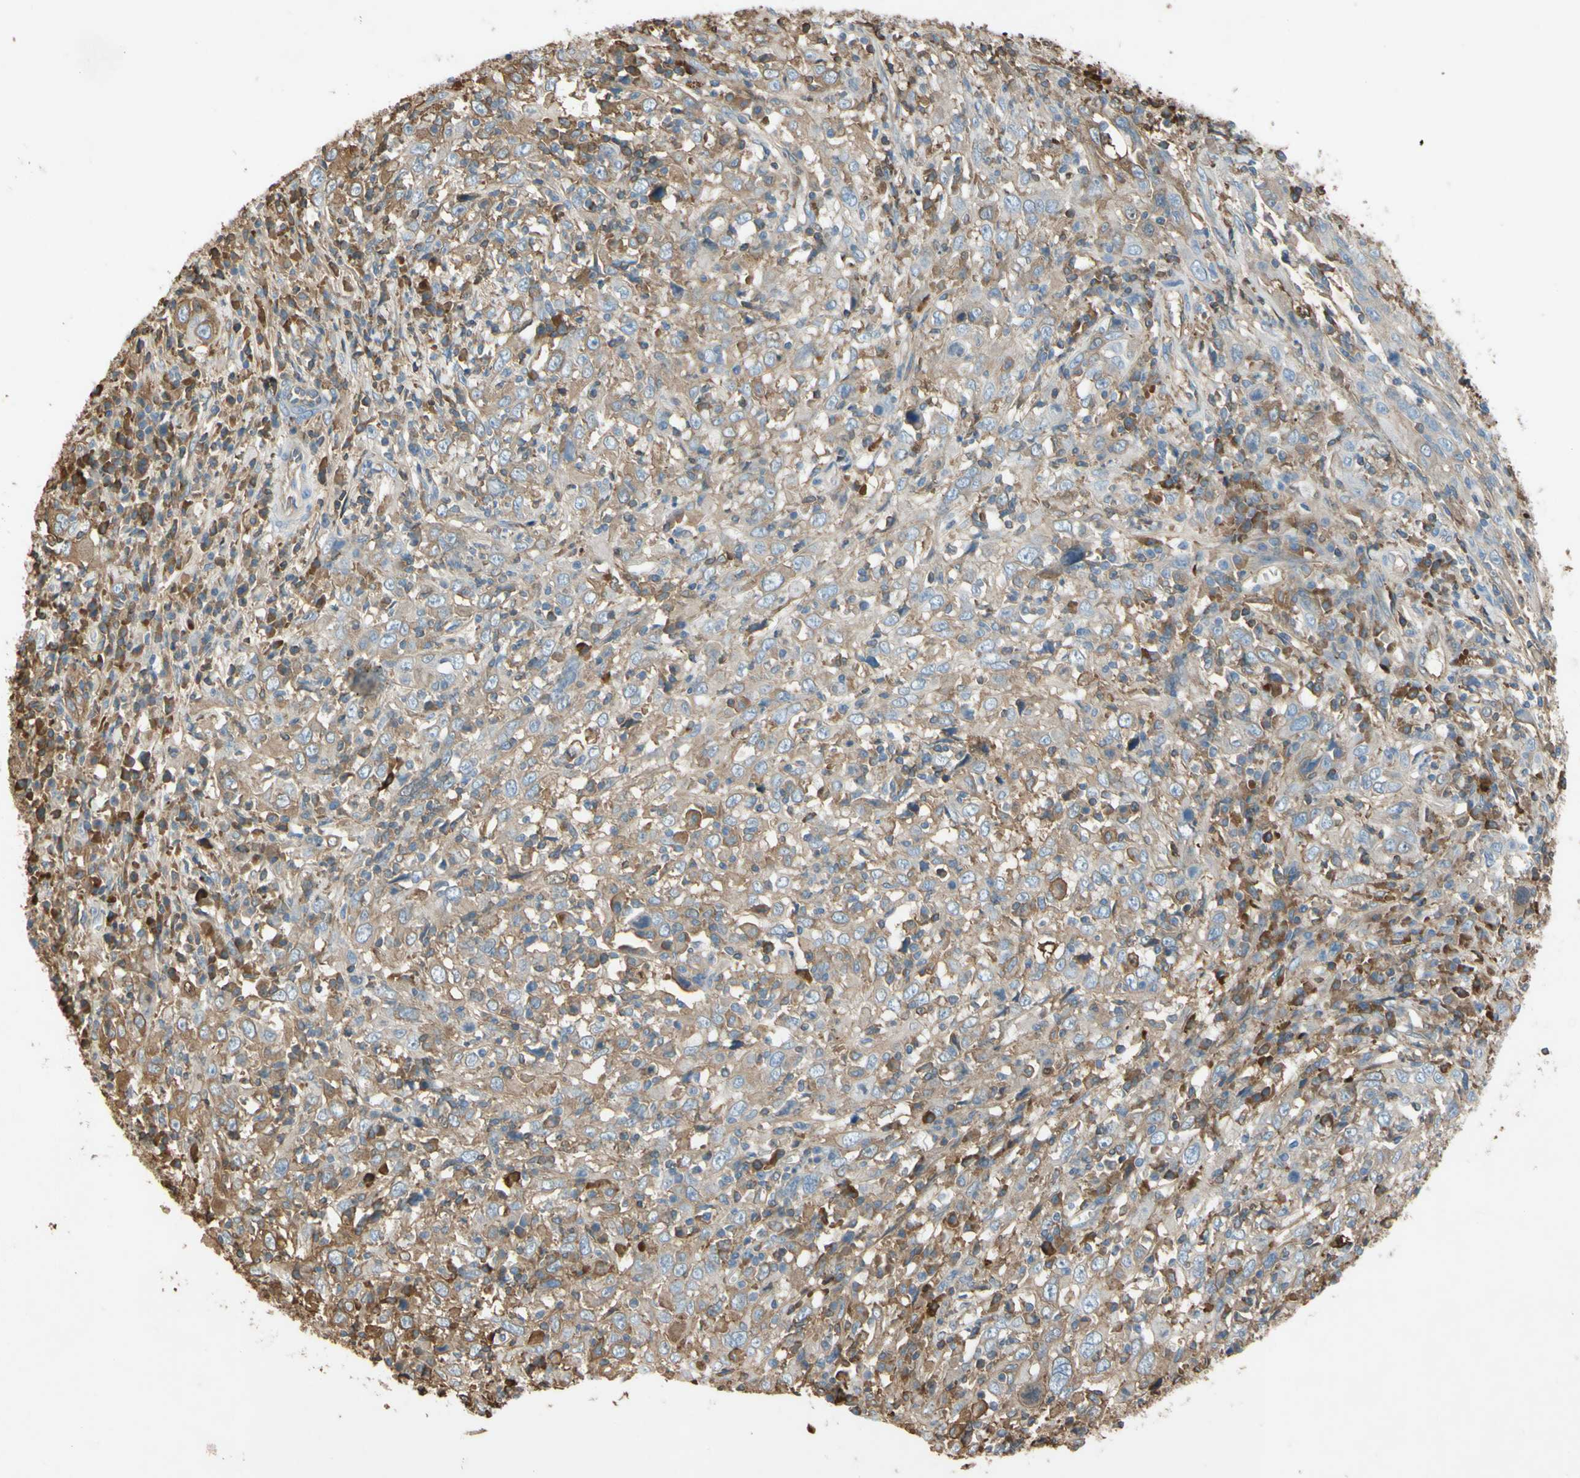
{"staining": {"intensity": "moderate", "quantity": ">75%", "location": "cytoplasmic/membranous"}, "tissue": "cervical cancer", "cell_type": "Tumor cells", "image_type": "cancer", "snomed": [{"axis": "morphology", "description": "Squamous cell carcinoma, NOS"}, {"axis": "topography", "description": "Cervix"}], "caption": "Human cervical squamous cell carcinoma stained with a protein marker displays moderate staining in tumor cells.", "gene": "TIMP2", "patient": {"sex": "female", "age": 46}}